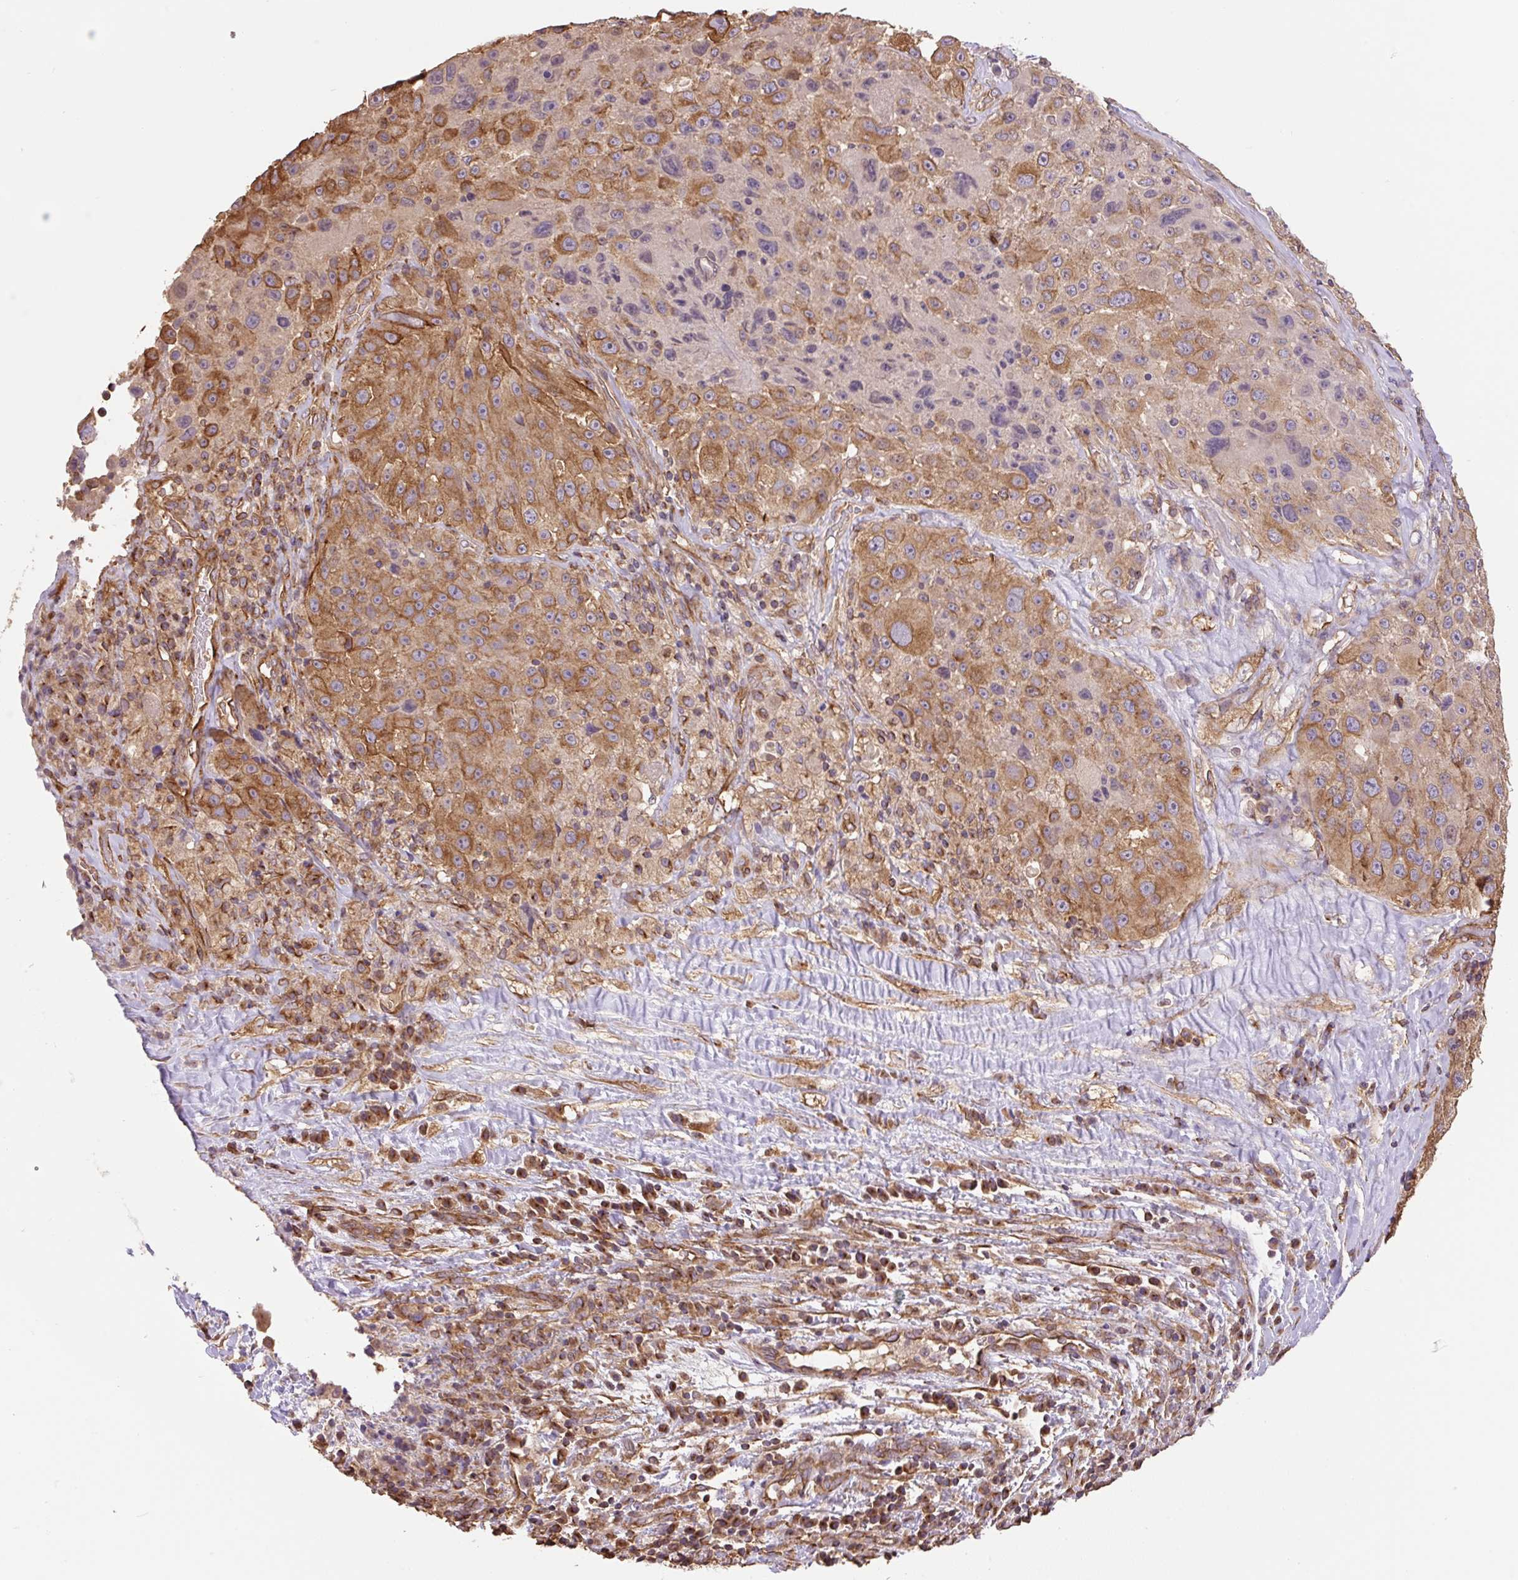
{"staining": {"intensity": "moderate", "quantity": ">75%", "location": "cytoplasmic/membranous"}, "tissue": "melanoma", "cell_type": "Tumor cells", "image_type": "cancer", "snomed": [{"axis": "morphology", "description": "Malignant melanoma, Metastatic site"}, {"axis": "topography", "description": "Lymph node"}], "caption": "The immunohistochemical stain labels moderate cytoplasmic/membranous staining in tumor cells of malignant melanoma (metastatic site) tissue. The staining is performed using DAB (3,3'-diaminobenzidine) brown chromogen to label protein expression. The nuclei are counter-stained blue using hematoxylin.", "gene": "COX8A", "patient": {"sex": "male", "age": 62}}